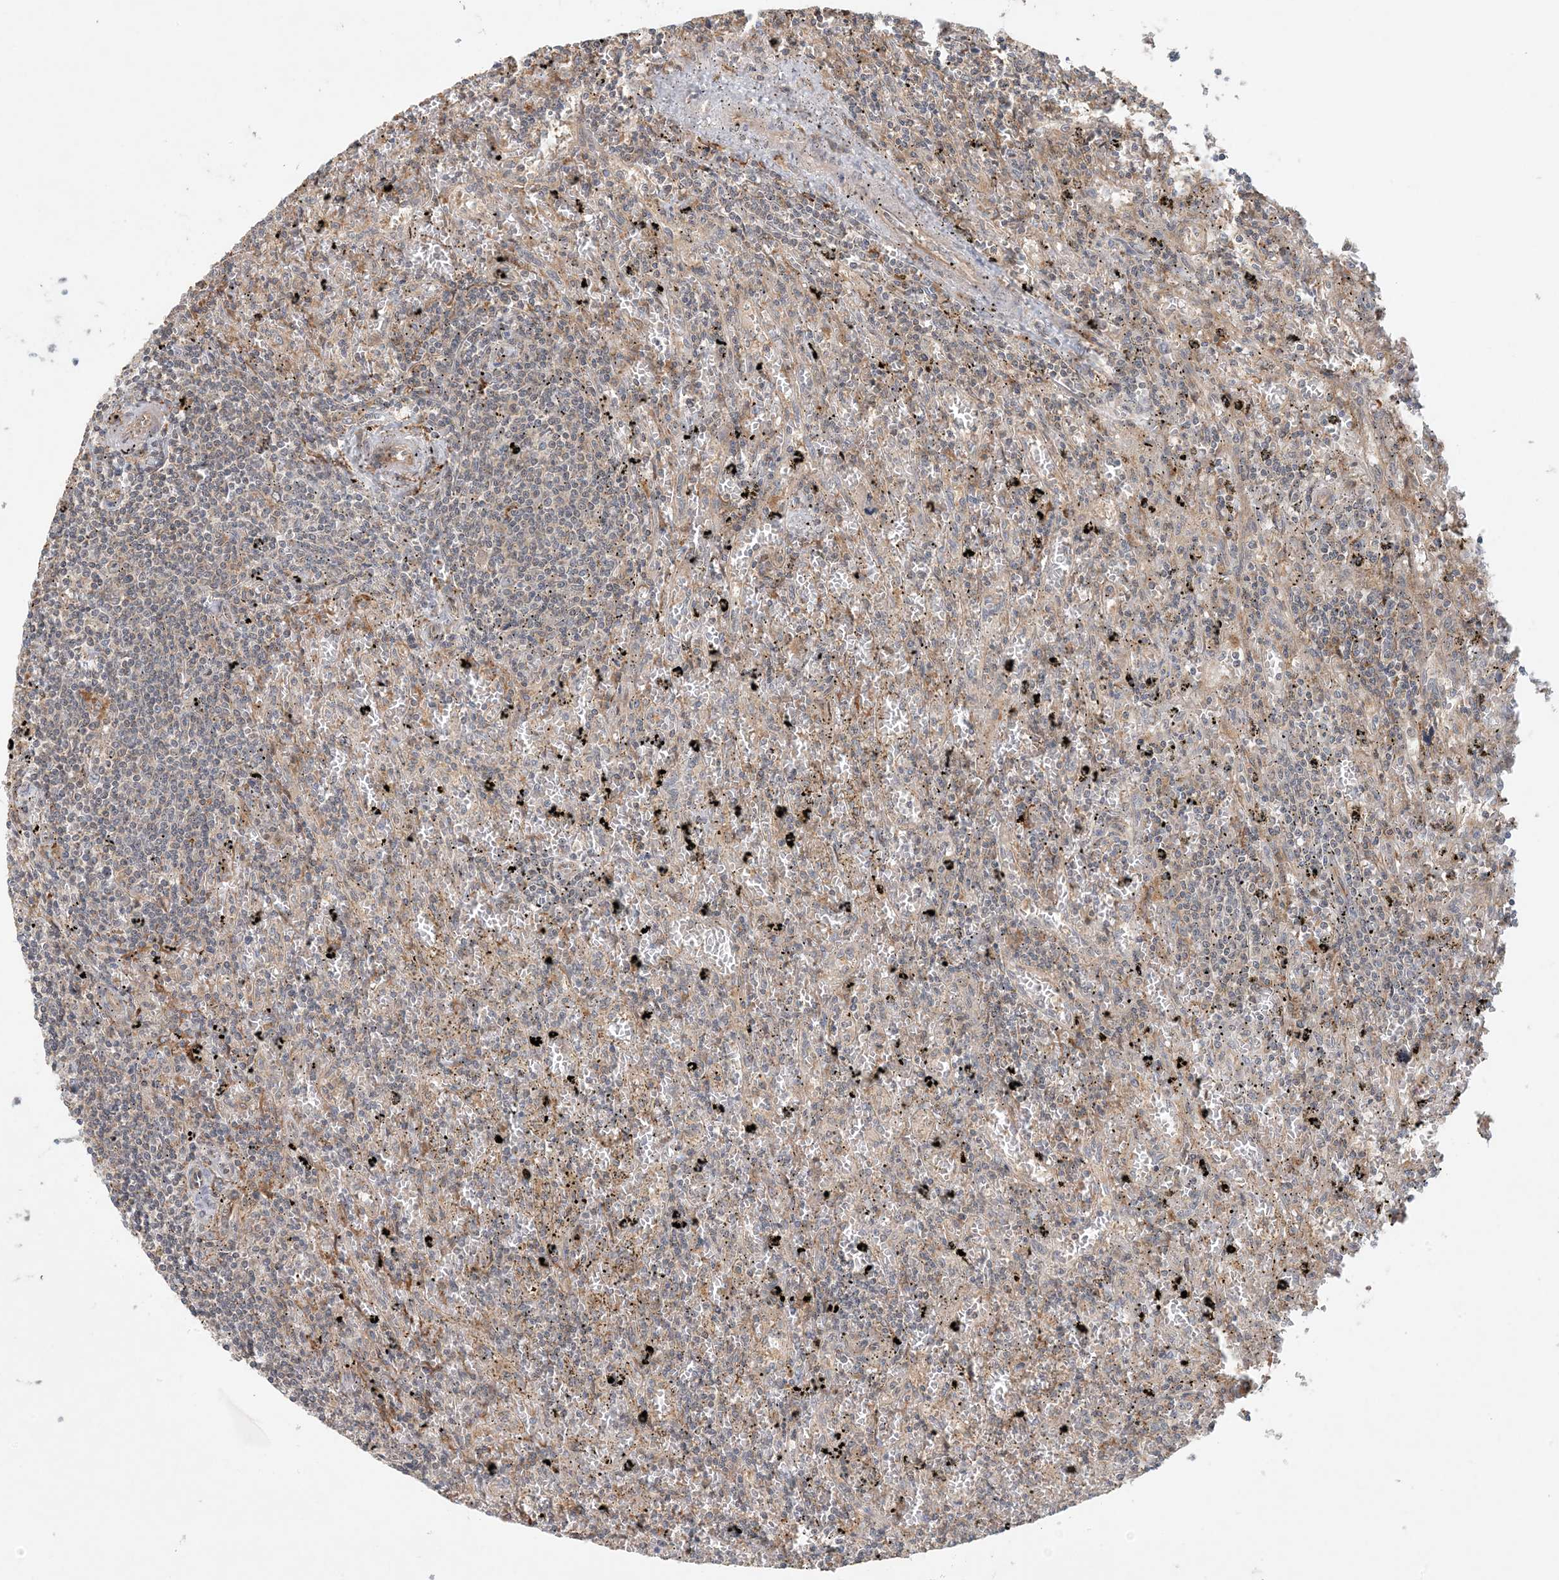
{"staining": {"intensity": "negative", "quantity": "none", "location": "none"}, "tissue": "lymphoma", "cell_type": "Tumor cells", "image_type": "cancer", "snomed": [{"axis": "morphology", "description": "Malignant lymphoma, non-Hodgkin's type, Low grade"}, {"axis": "topography", "description": "Spleen"}], "caption": "Human low-grade malignant lymphoma, non-Hodgkin's type stained for a protein using immunohistochemistry (IHC) demonstrates no staining in tumor cells.", "gene": "OBI1", "patient": {"sex": "male", "age": 76}}